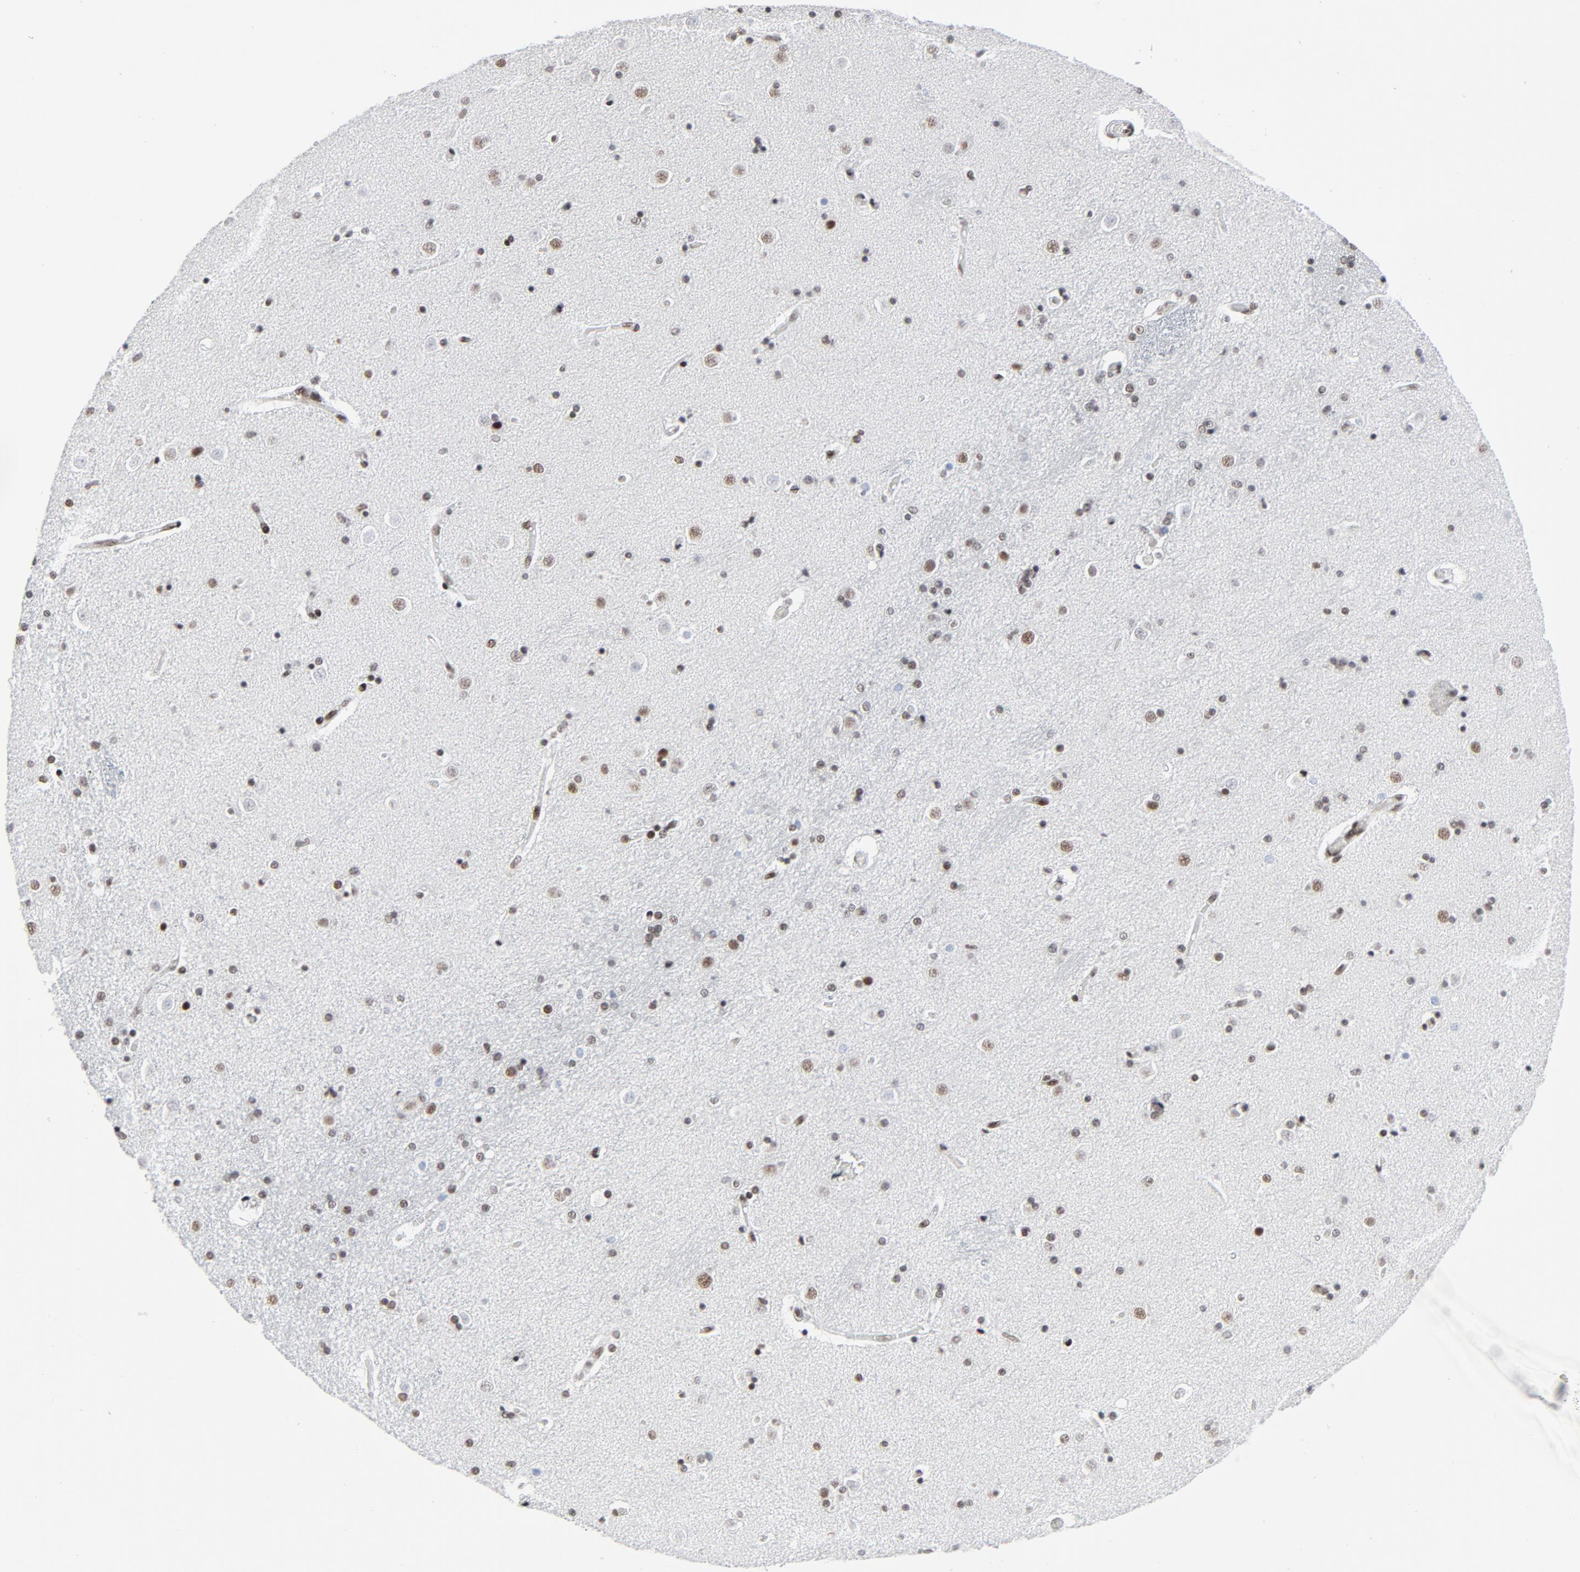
{"staining": {"intensity": "moderate", "quantity": "25%-75%", "location": "nuclear"}, "tissue": "caudate", "cell_type": "Glial cells", "image_type": "normal", "snomed": [{"axis": "morphology", "description": "Normal tissue, NOS"}, {"axis": "topography", "description": "Lateral ventricle wall"}], "caption": "Protein analysis of benign caudate displays moderate nuclear expression in about 25%-75% of glial cells.", "gene": "HSF1", "patient": {"sex": "female", "age": 54}}